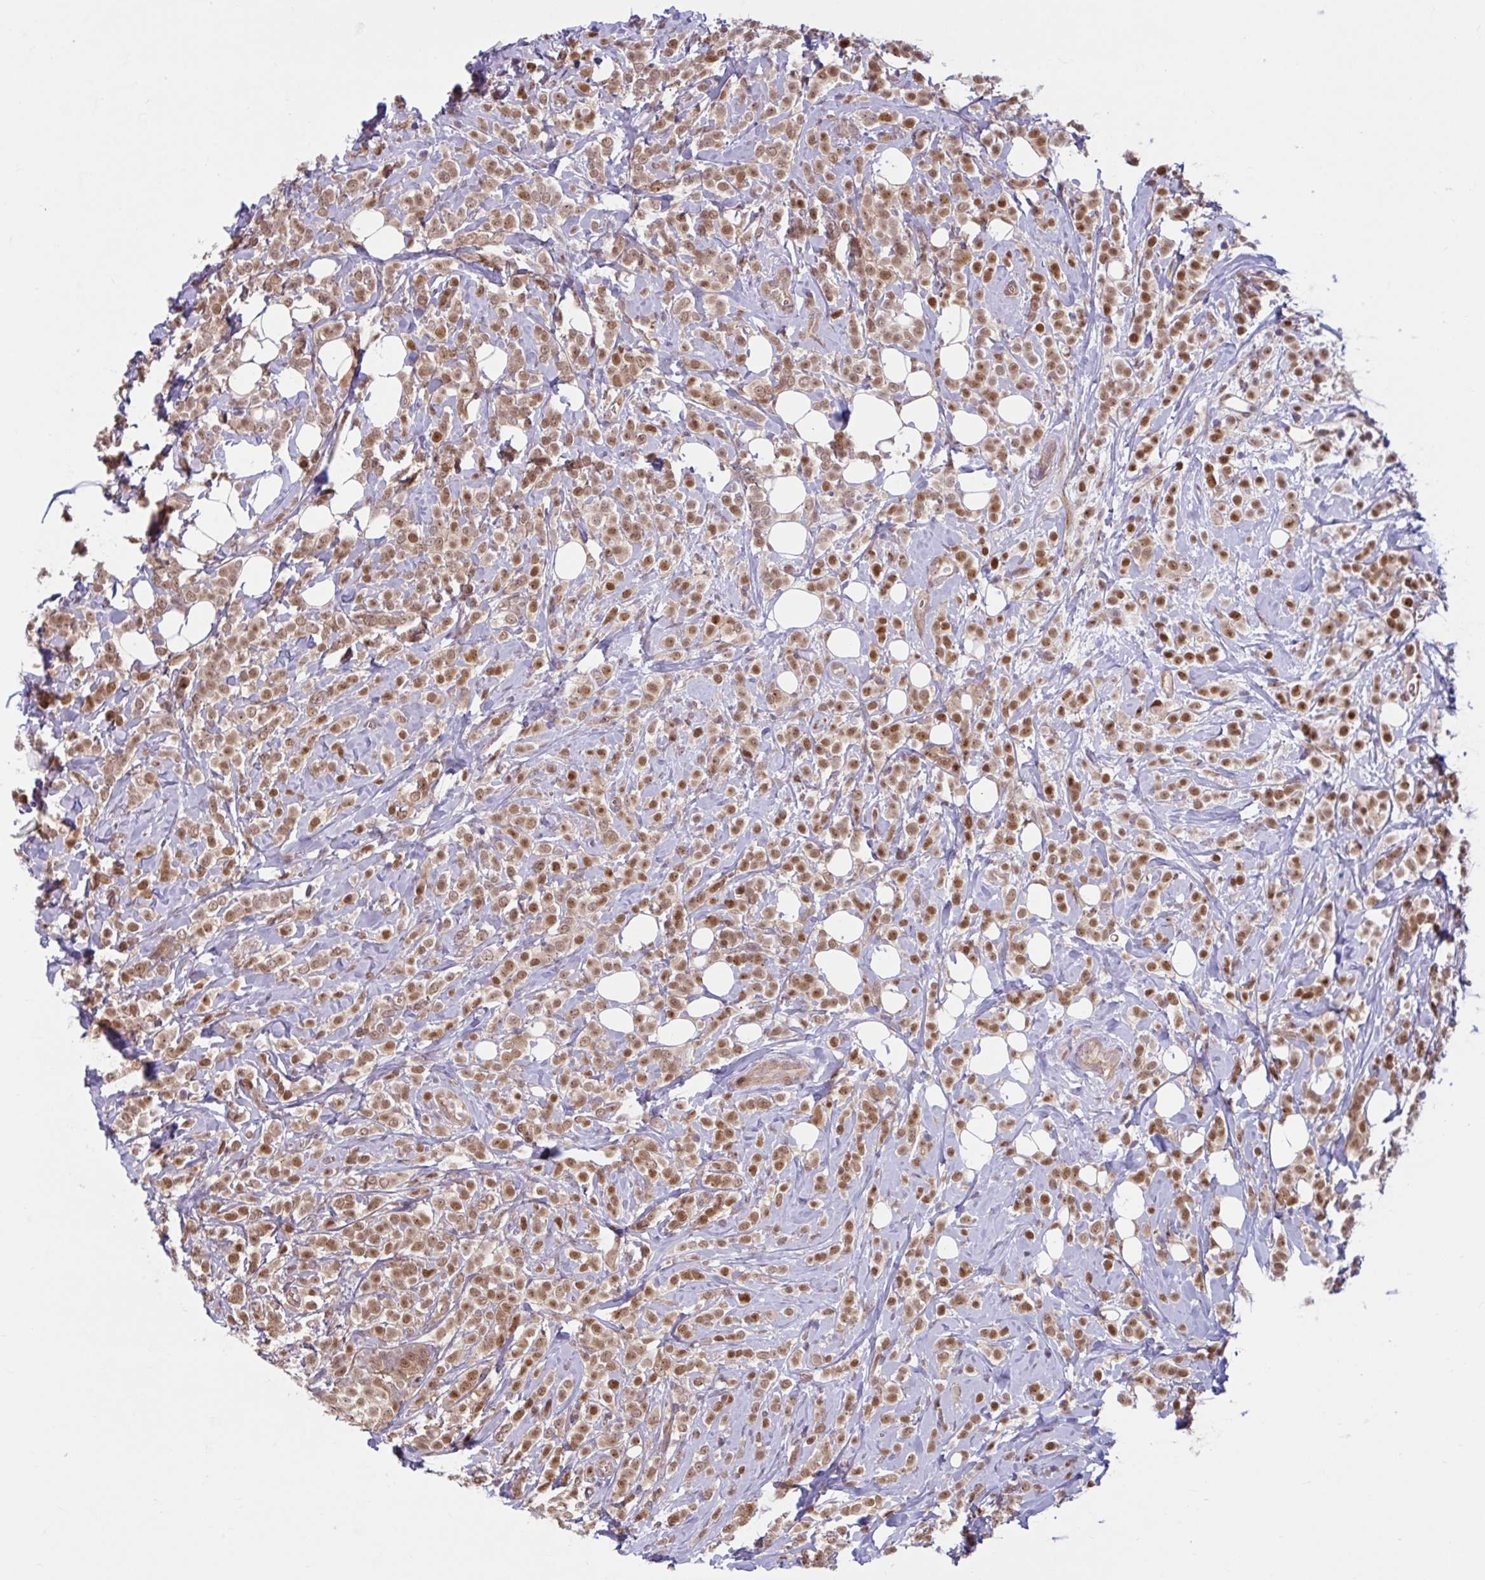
{"staining": {"intensity": "strong", "quantity": ">75%", "location": "nuclear"}, "tissue": "breast cancer", "cell_type": "Tumor cells", "image_type": "cancer", "snomed": [{"axis": "morphology", "description": "Lobular carcinoma"}, {"axis": "topography", "description": "Breast"}], "caption": "Immunohistochemistry of breast cancer shows high levels of strong nuclear staining in about >75% of tumor cells. (DAB IHC, brown staining for protein, blue staining for nuclei).", "gene": "HMBS", "patient": {"sex": "female", "age": 49}}